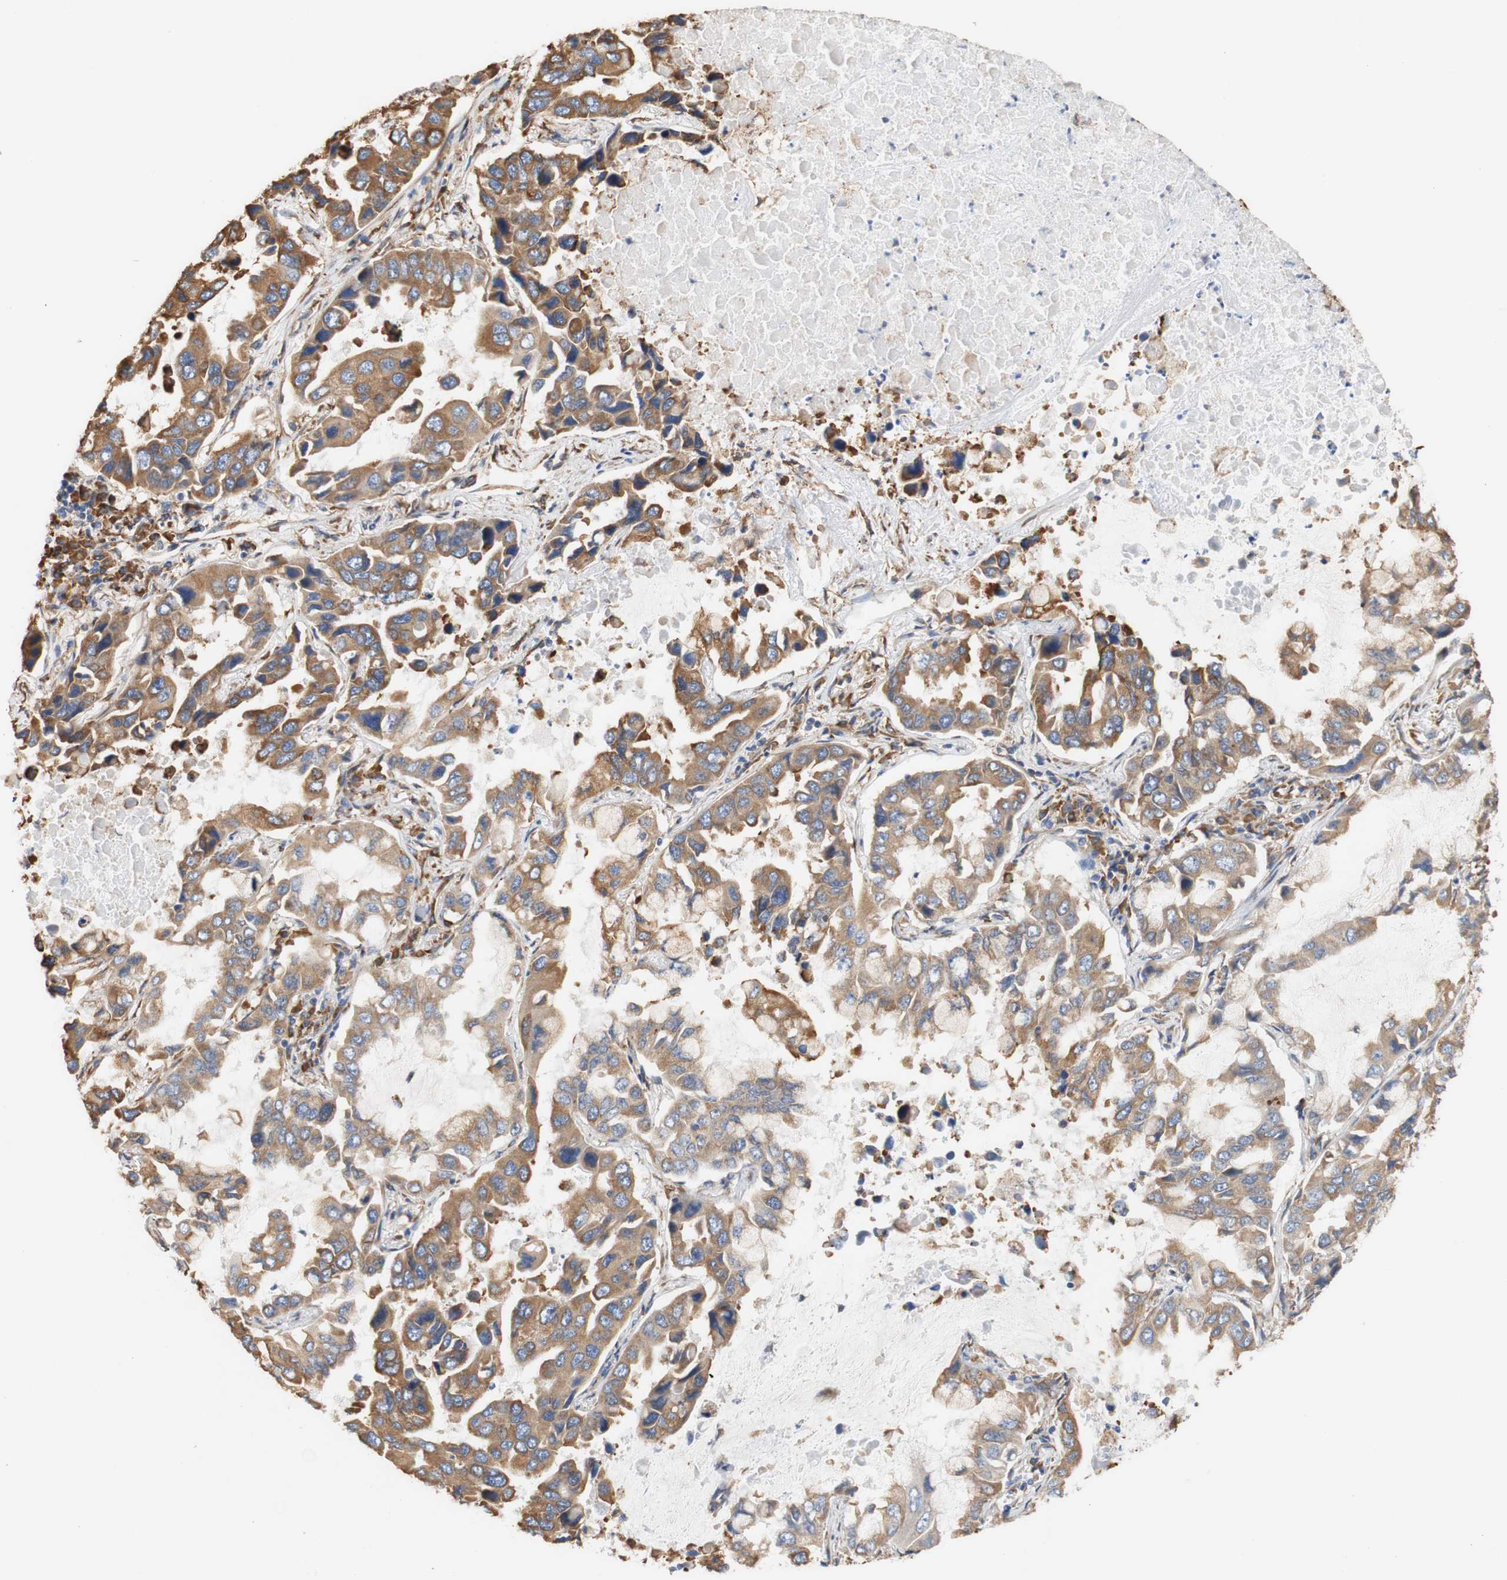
{"staining": {"intensity": "moderate", "quantity": ">75%", "location": "cytoplasmic/membranous"}, "tissue": "lung cancer", "cell_type": "Tumor cells", "image_type": "cancer", "snomed": [{"axis": "morphology", "description": "Adenocarcinoma, NOS"}, {"axis": "topography", "description": "Lung"}], "caption": "Protein positivity by immunohistochemistry exhibits moderate cytoplasmic/membranous expression in approximately >75% of tumor cells in lung cancer (adenocarcinoma).", "gene": "EIF2AK4", "patient": {"sex": "male", "age": 64}}